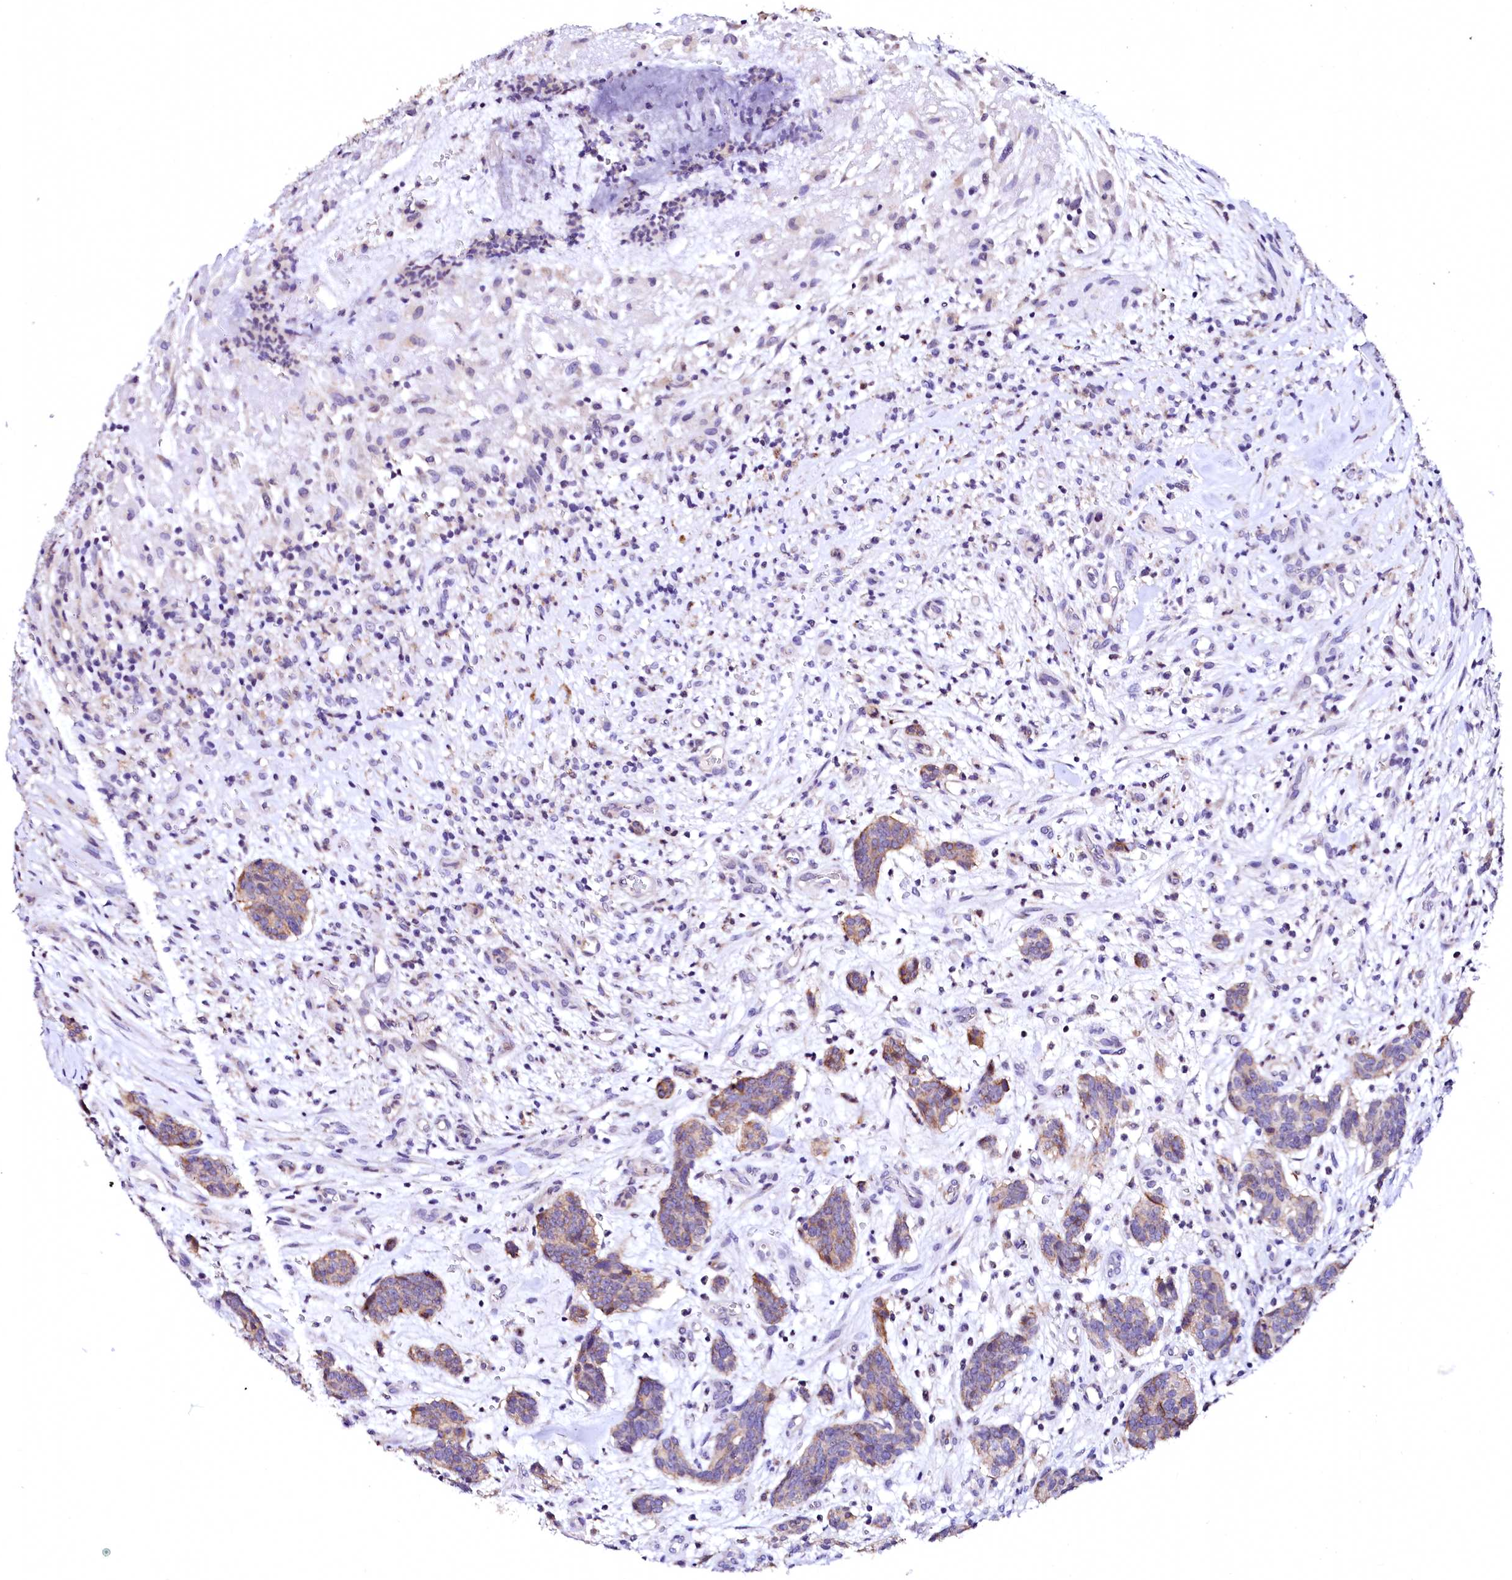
{"staining": {"intensity": "moderate", "quantity": "<25%", "location": "cytoplasmic/membranous"}, "tissue": "carcinoid", "cell_type": "Tumor cells", "image_type": "cancer", "snomed": [{"axis": "morphology", "description": "Carcinoid, malignant, NOS"}, {"axis": "topography", "description": "Lung"}], "caption": "DAB immunohistochemical staining of human carcinoid demonstrates moderate cytoplasmic/membranous protein expression in approximately <25% of tumor cells. (Stains: DAB in brown, nuclei in blue, Microscopy: brightfield microscopy at high magnification).", "gene": "NALF1", "patient": {"sex": "female", "age": 46}}